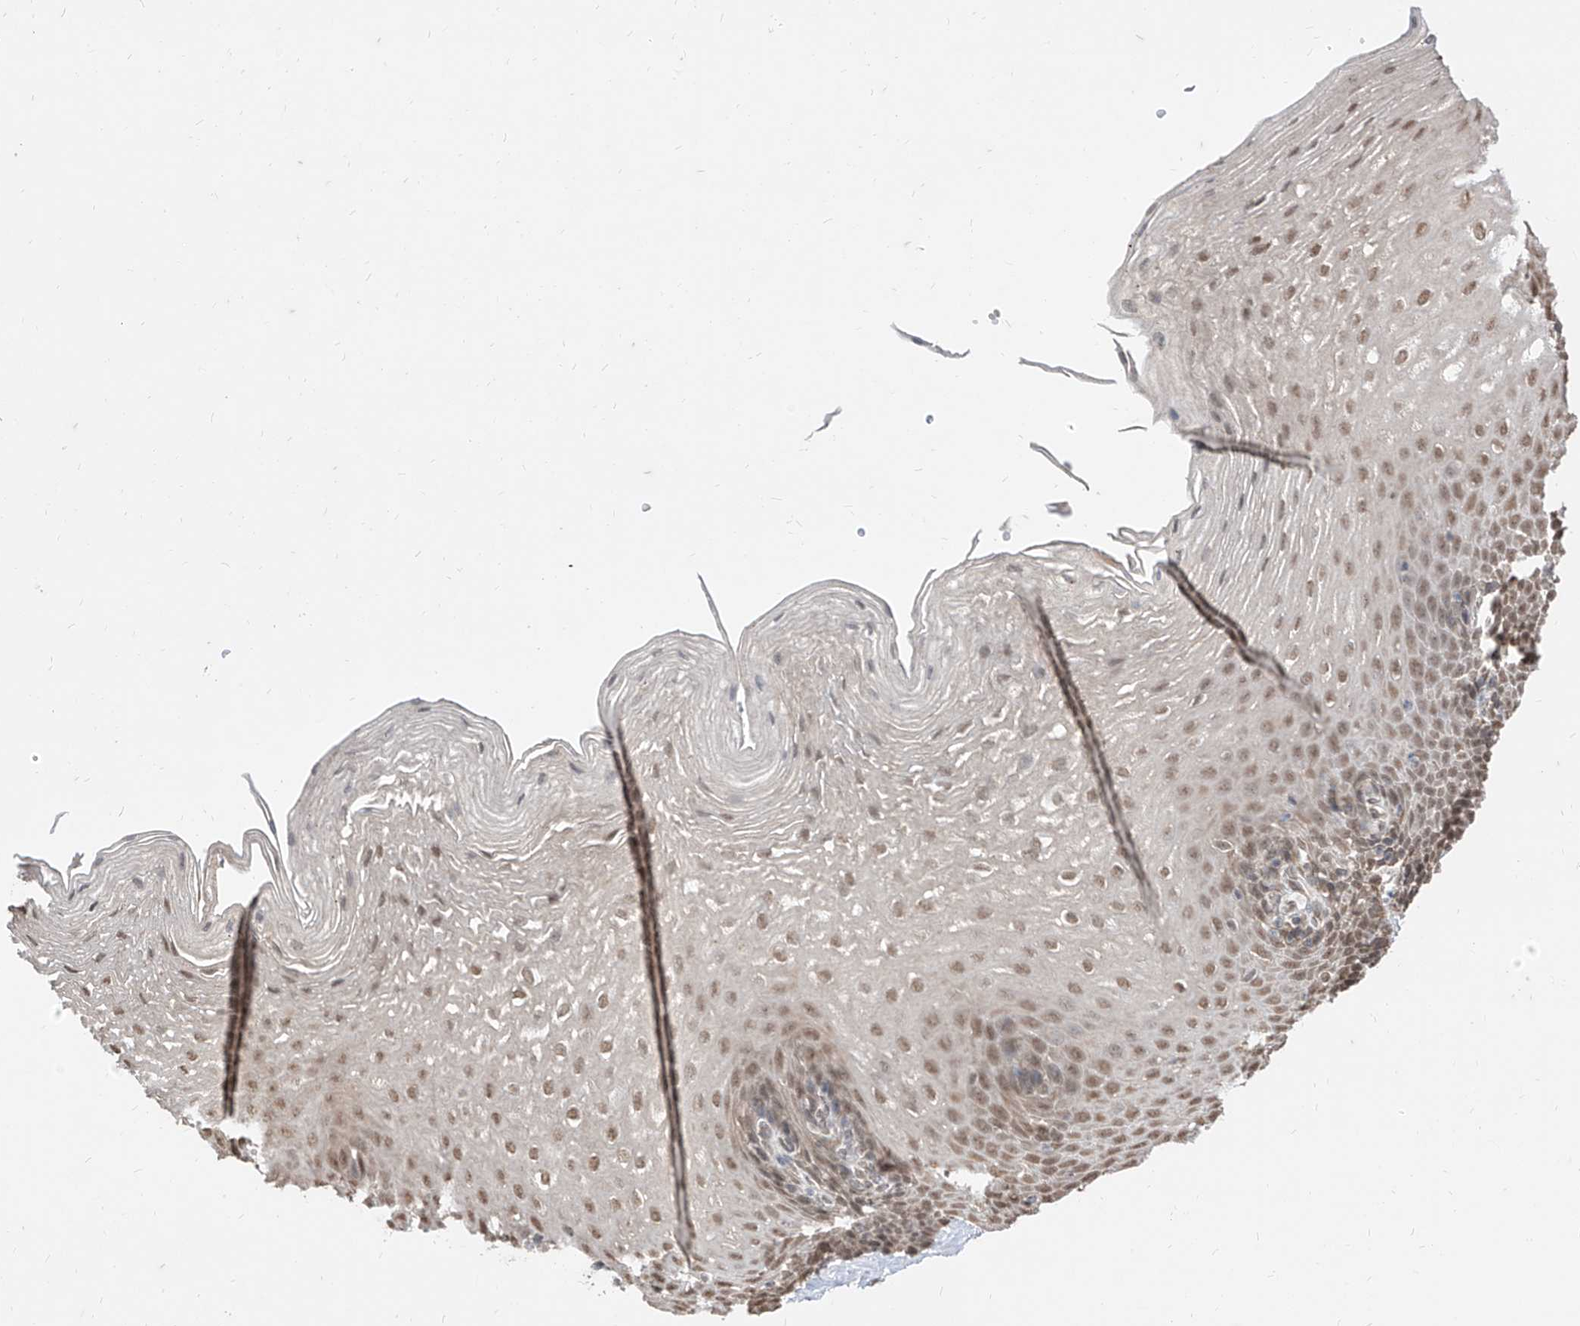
{"staining": {"intensity": "moderate", "quantity": "25%-75%", "location": "nuclear"}, "tissue": "esophagus", "cell_type": "Squamous epithelial cells", "image_type": "normal", "snomed": [{"axis": "morphology", "description": "Normal tissue, NOS"}, {"axis": "topography", "description": "Esophagus"}], "caption": "Approximately 25%-75% of squamous epithelial cells in benign esophagus exhibit moderate nuclear protein staining as visualized by brown immunohistochemical staining.", "gene": "C8orf82", "patient": {"sex": "female", "age": 66}}